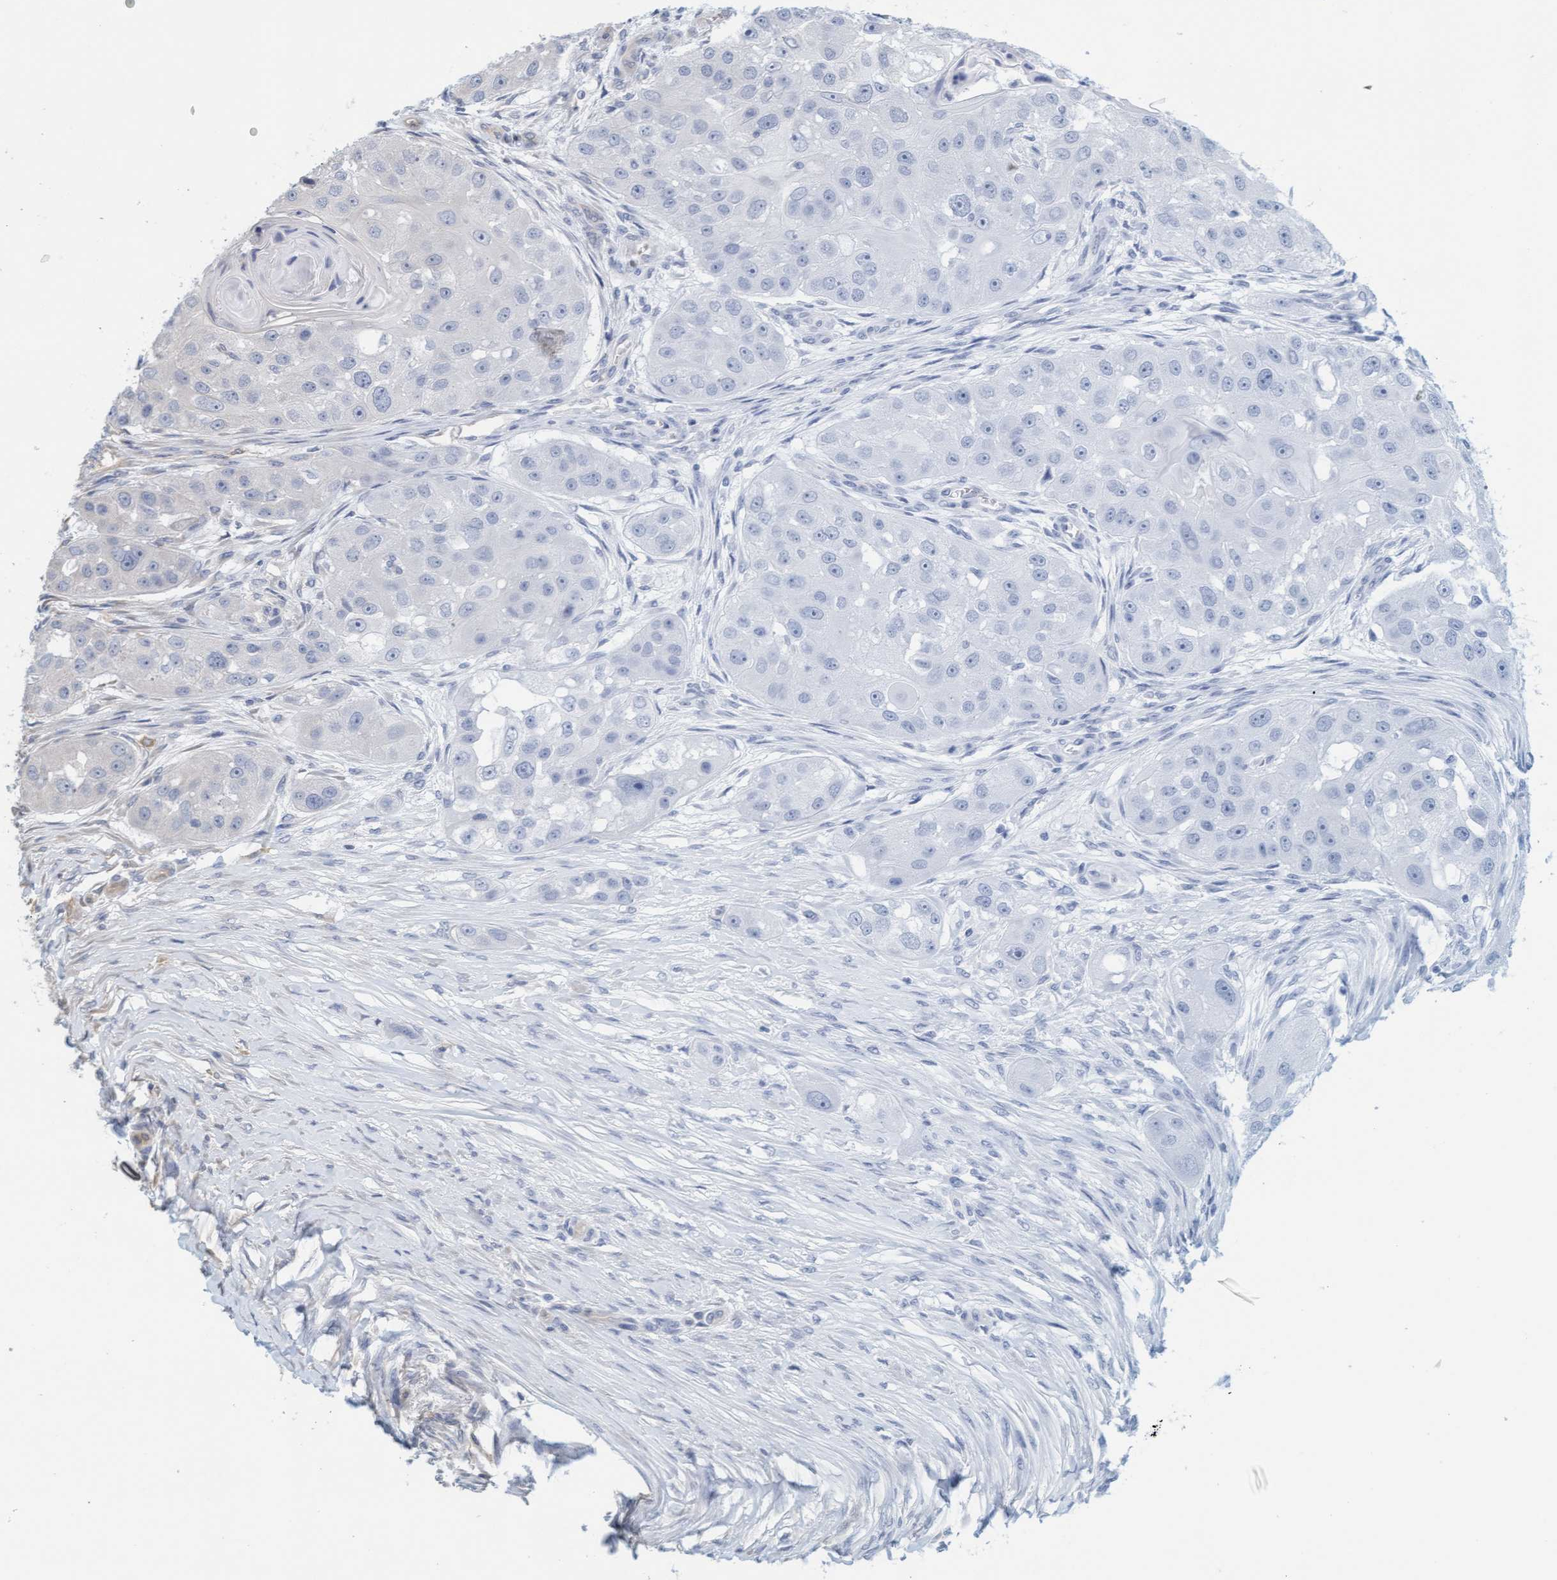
{"staining": {"intensity": "negative", "quantity": "none", "location": "none"}, "tissue": "head and neck cancer", "cell_type": "Tumor cells", "image_type": "cancer", "snomed": [{"axis": "morphology", "description": "Normal tissue, NOS"}, {"axis": "morphology", "description": "Squamous cell carcinoma, NOS"}, {"axis": "topography", "description": "Skeletal muscle"}, {"axis": "topography", "description": "Head-Neck"}], "caption": "Immunohistochemistry (IHC) histopathology image of neoplastic tissue: head and neck squamous cell carcinoma stained with DAB (3,3'-diaminobenzidine) demonstrates no significant protein positivity in tumor cells.", "gene": "PRKD2", "patient": {"sex": "male", "age": 51}}